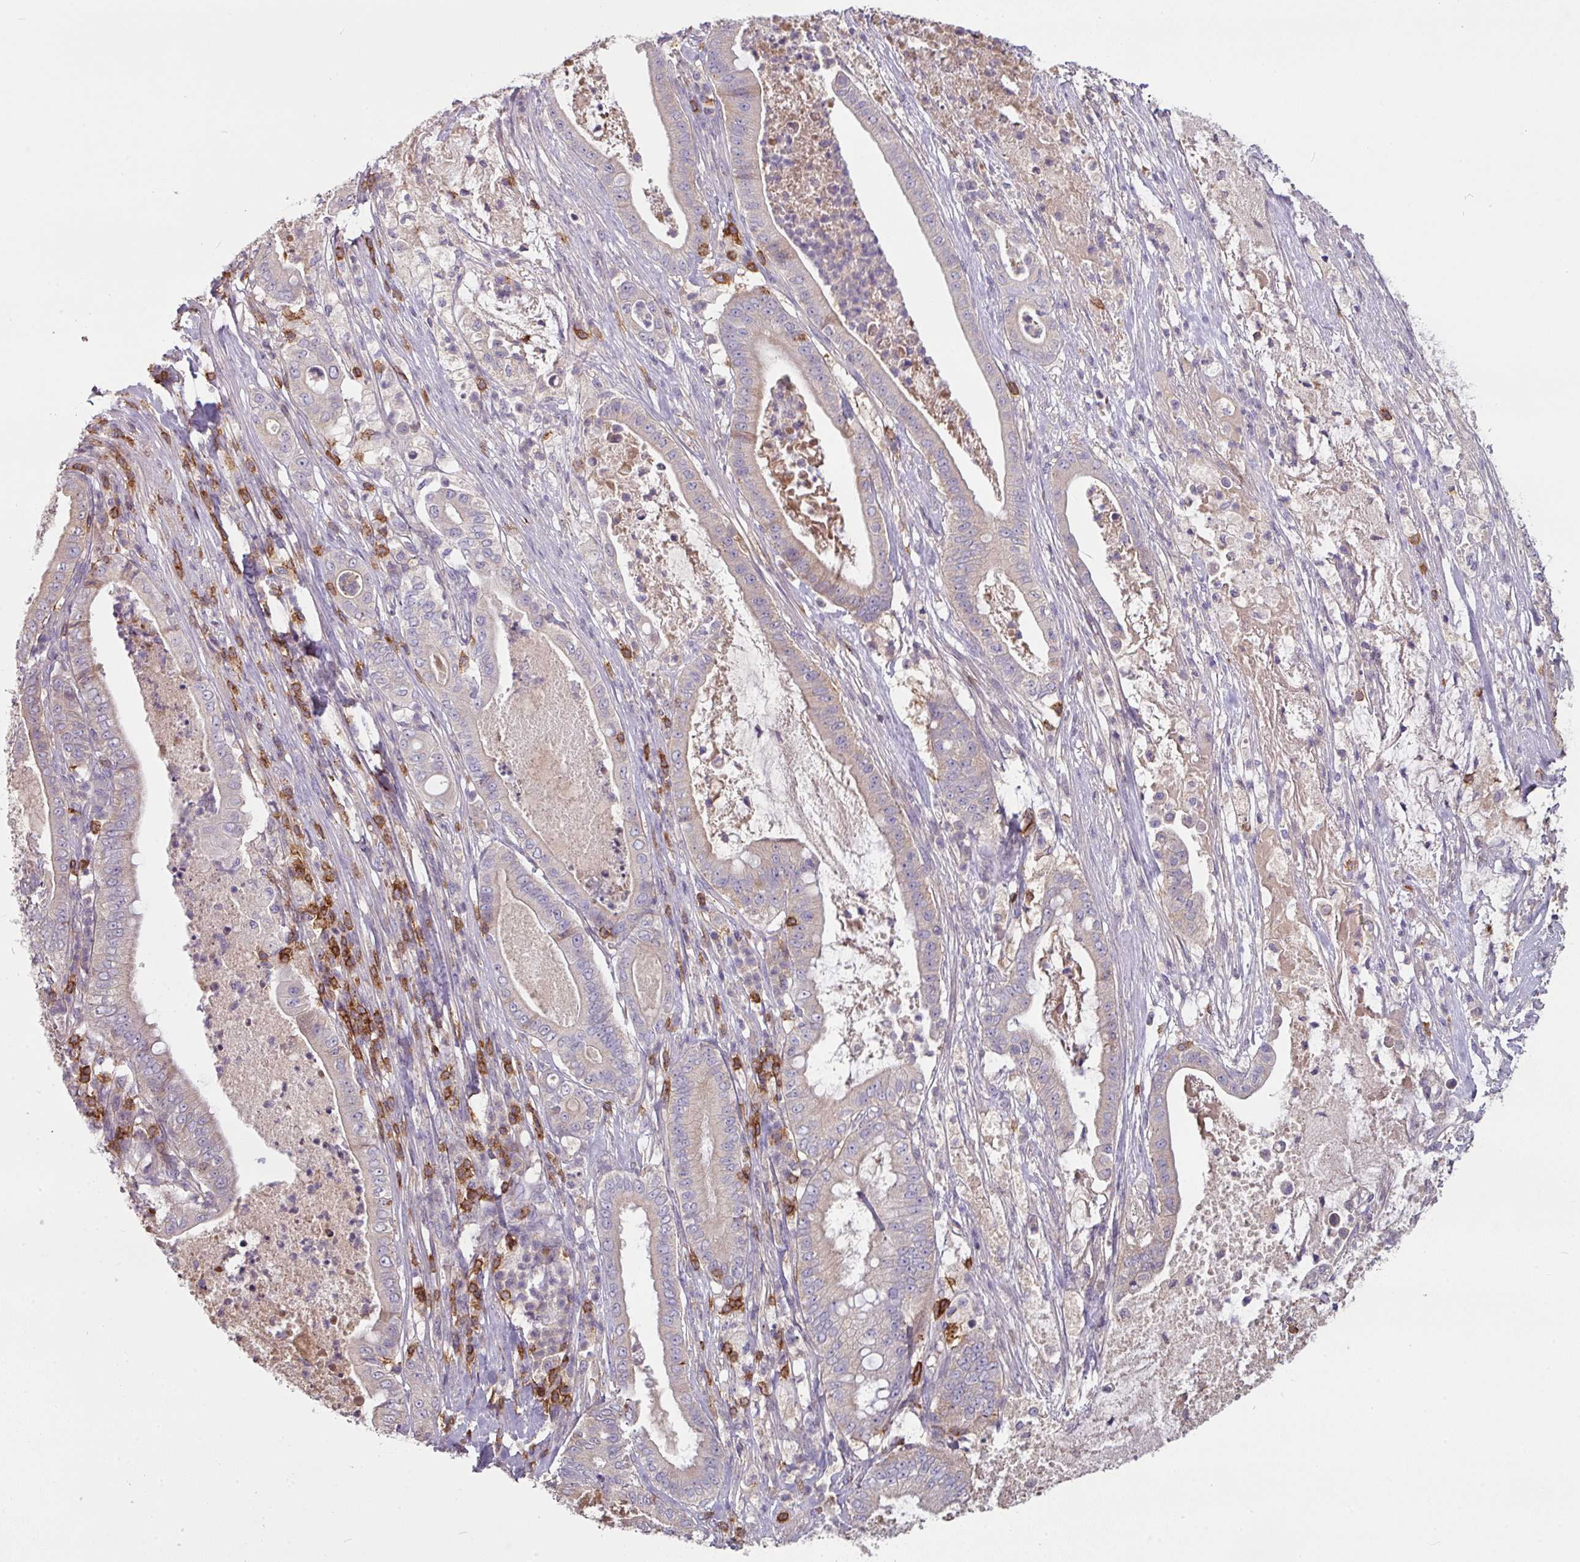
{"staining": {"intensity": "negative", "quantity": "none", "location": "none"}, "tissue": "pancreatic cancer", "cell_type": "Tumor cells", "image_type": "cancer", "snomed": [{"axis": "morphology", "description": "Adenocarcinoma, NOS"}, {"axis": "topography", "description": "Pancreas"}], "caption": "DAB (3,3'-diaminobenzidine) immunohistochemical staining of pancreatic adenocarcinoma exhibits no significant positivity in tumor cells.", "gene": "CD3G", "patient": {"sex": "male", "age": 71}}